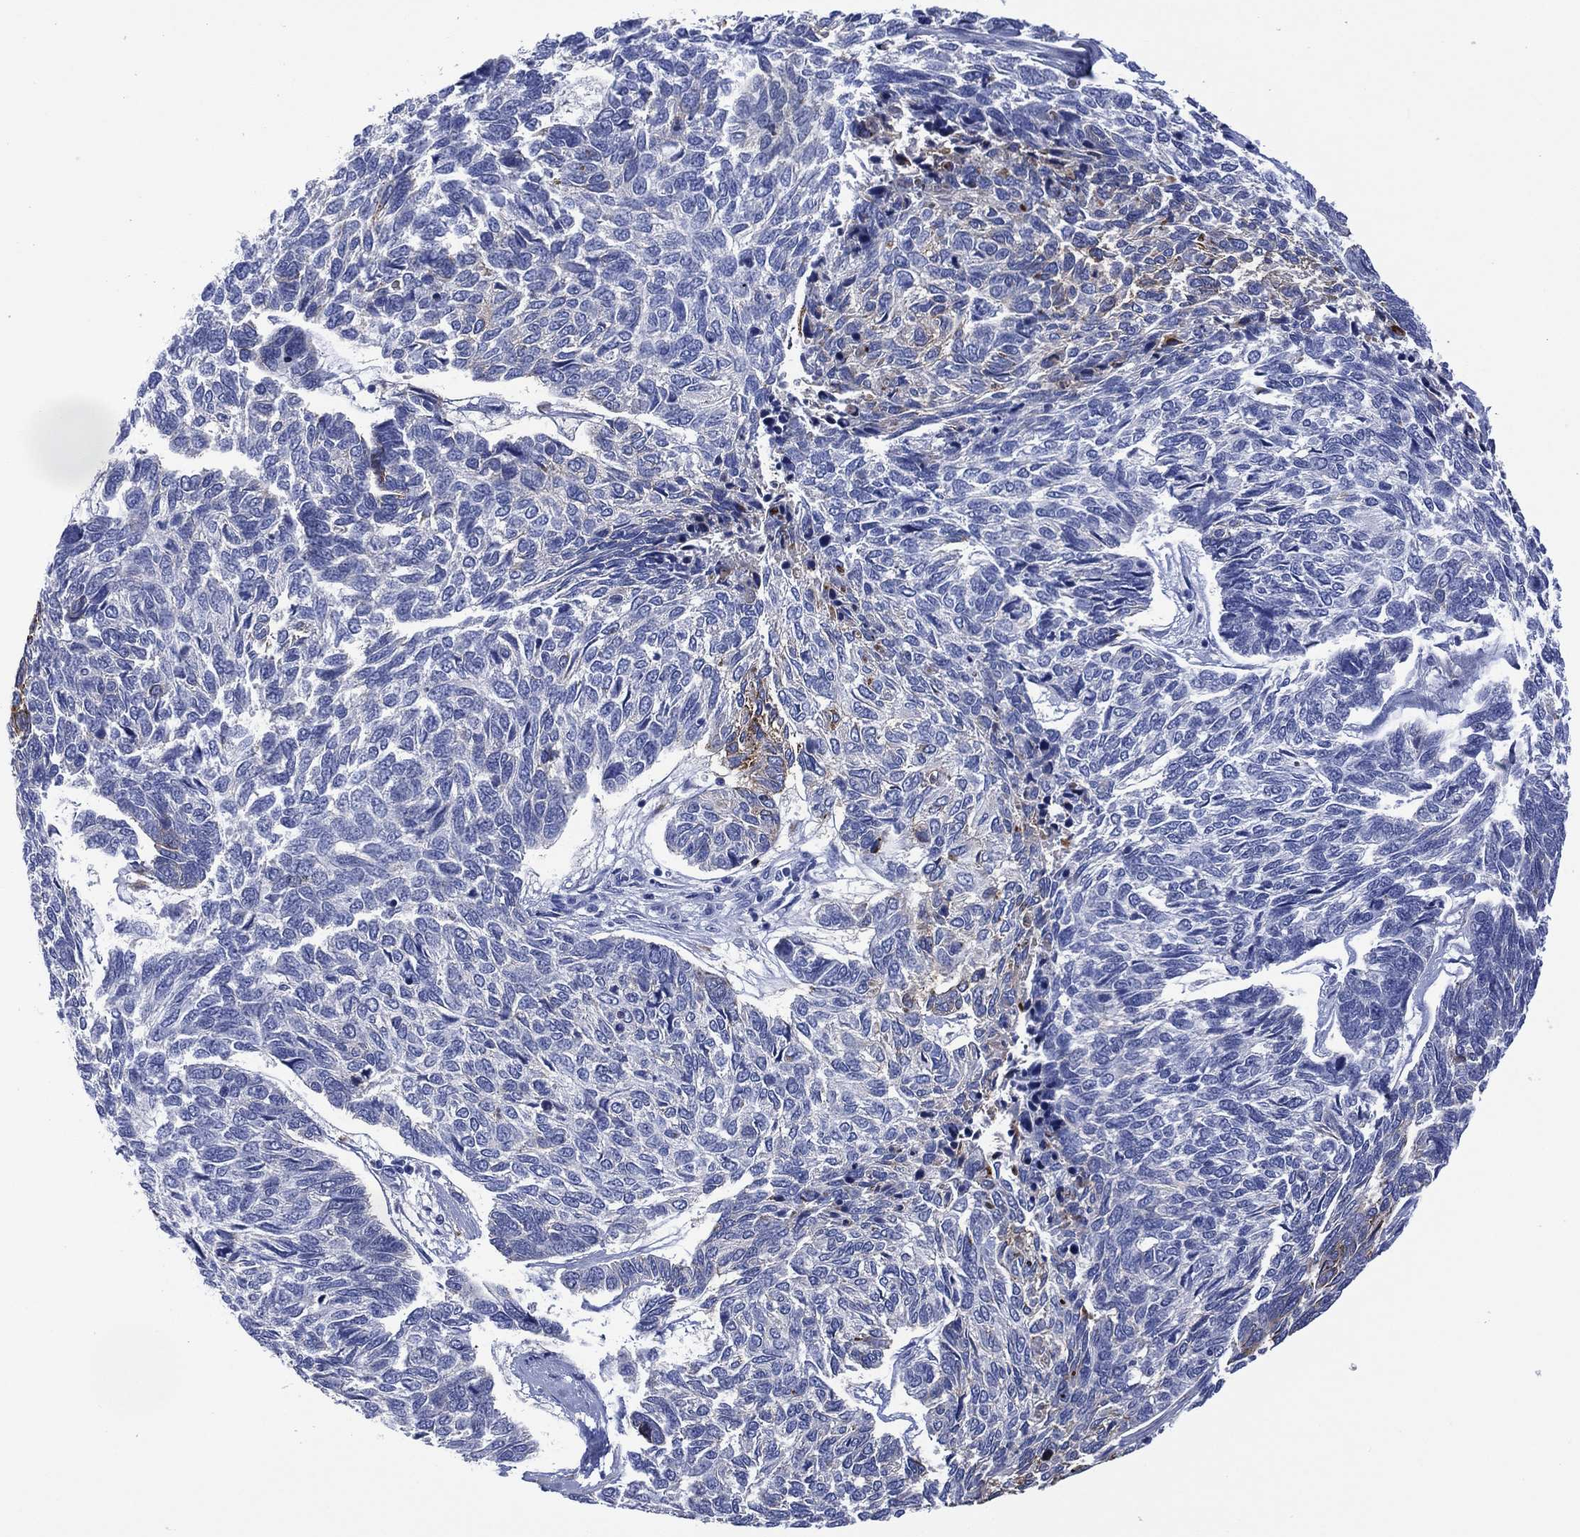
{"staining": {"intensity": "negative", "quantity": "none", "location": "none"}, "tissue": "skin cancer", "cell_type": "Tumor cells", "image_type": "cancer", "snomed": [{"axis": "morphology", "description": "Basal cell carcinoma"}, {"axis": "topography", "description": "Skin"}], "caption": "Human skin basal cell carcinoma stained for a protein using immunohistochemistry exhibits no expression in tumor cells.", "gene": "DPP4", "patient": {"sex": "female", "age": 65}}